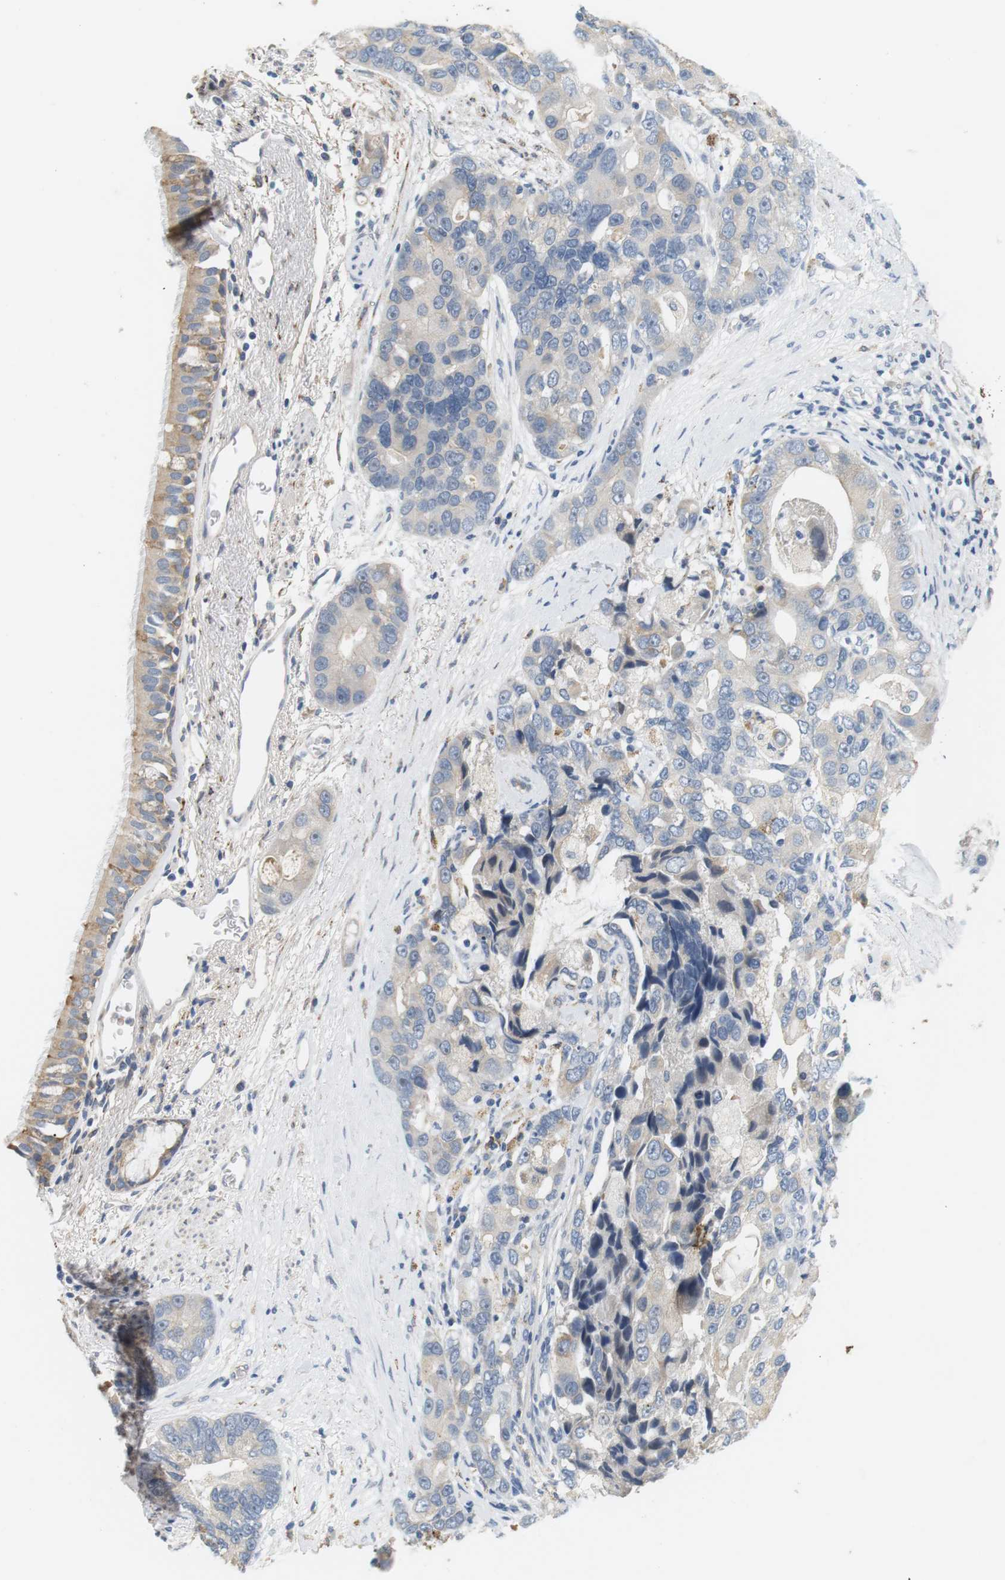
{"staining": {"intensity": "moderate", "quantity": "25%-75%", "location": "cytoplasmic/membranous"}, "tissue": "bronchus", "cell_type": "Respiratory epithelial cells", "image_type": "normal", "snomed": [{"axis": "morphology", "description": "Normal tissue, NOS"}, {"axis": "morphology", "description": "Adenocarcinoma, NOS"}, {"axis": "morphology", "description": "Adenocarcinoma, metastatic, NOS"}, {"axis": "topography", "description": "Lymph node"}, {"axis": "topography", "description": "Bronchus"}, {"axis": "topography", "description": "Lung"}], "caption": "IHC image of benign bronchus stained for a protein (brown), which displays medium levels of moderate cytoplasmic/membranous staining in about 25%-75% of respiratory epithelial cells.", "gene": "CD300E", "patient": {"sex": "female", "age": 54}}